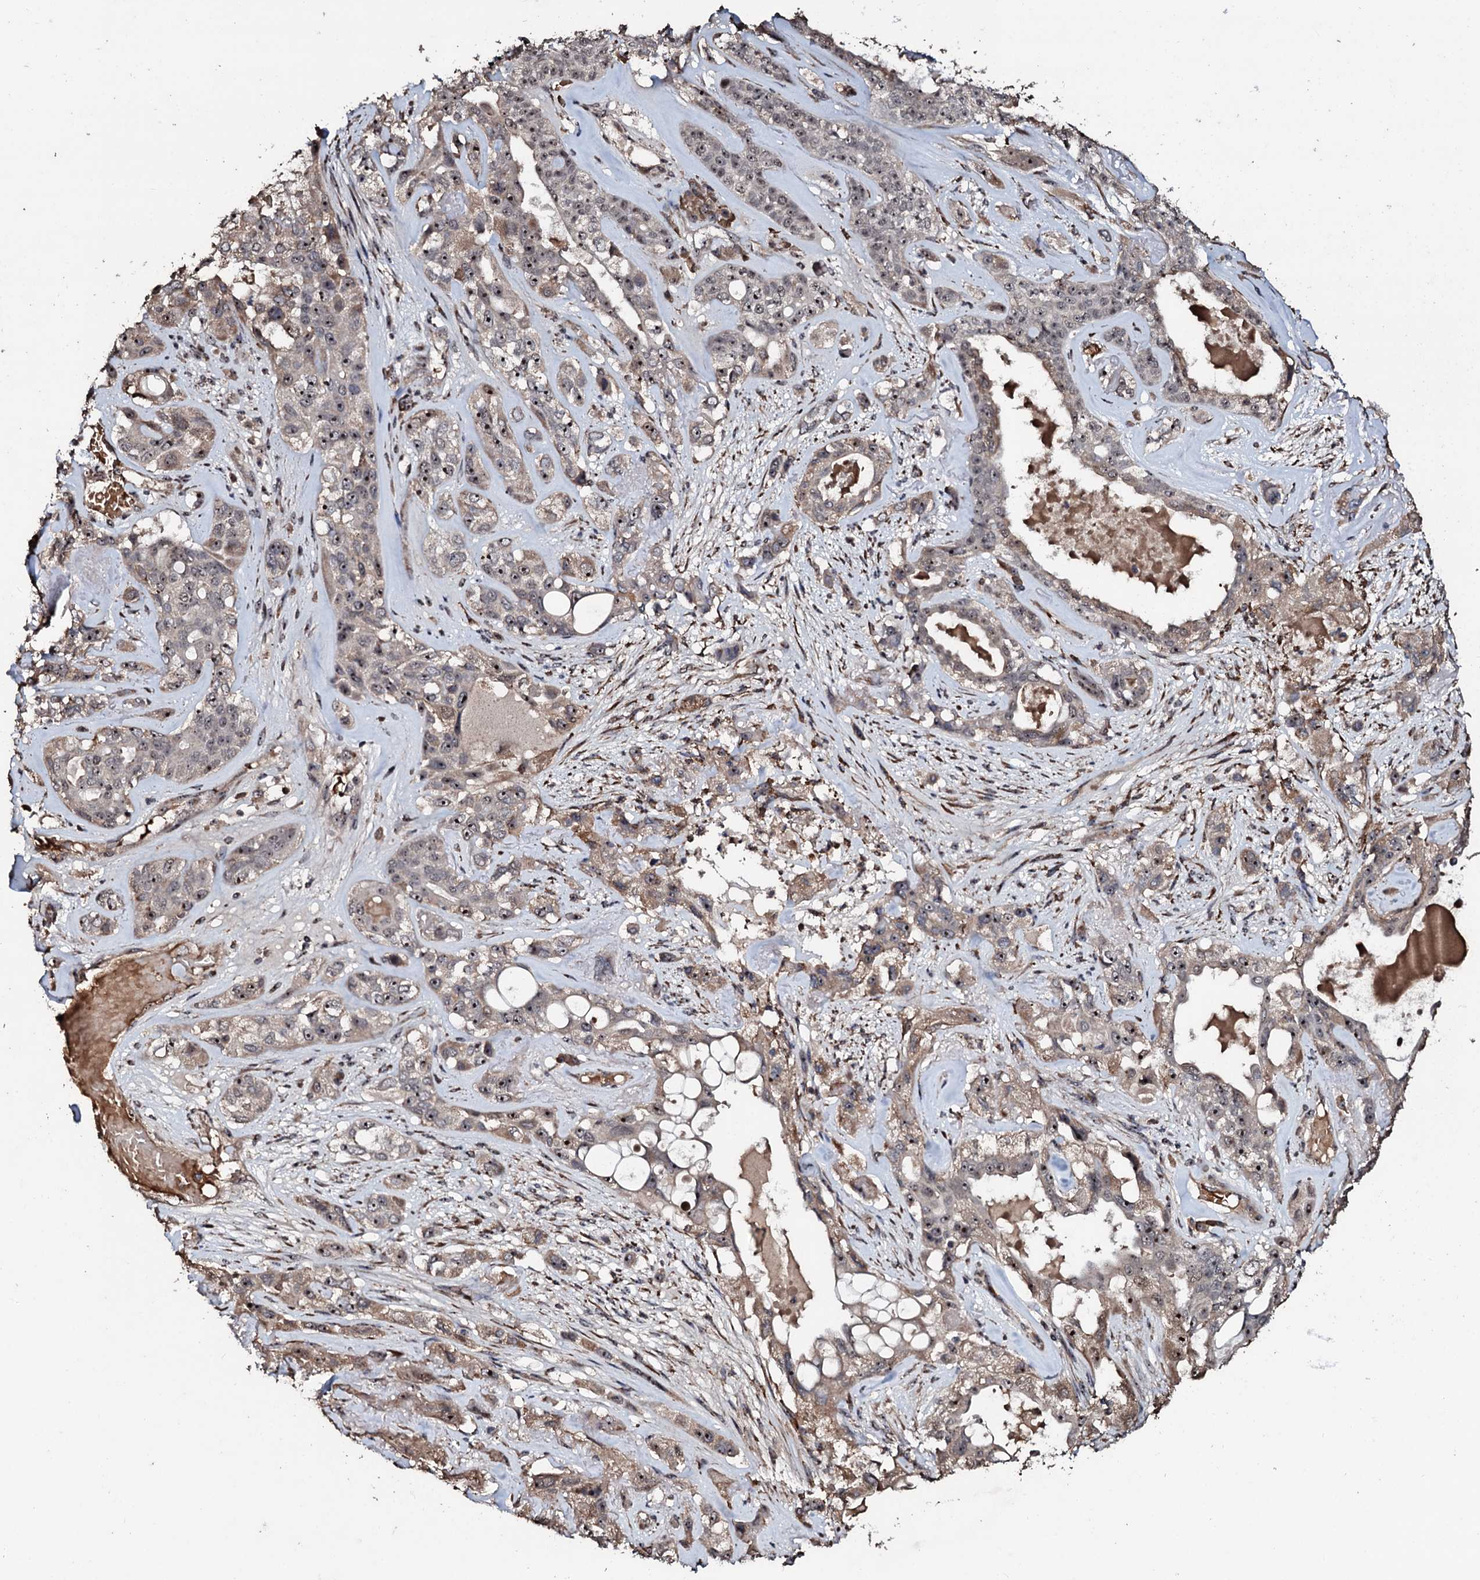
{"staining": {"intensity": "weak", "quantity": ">75%", "location": "cytoplasmic/membranous,nuclear"}, "tissue": "lung cancer", "cell_type": "Tumor cells", "image_type": "cancer", "snomed": [{"axis": "morphology", "description": "Squamous cell carcinoma, NOS"}, {"axis": "topography", "description": "Lung"}], "caption": "Immunohistochemical staining of human lung cancer (squamous cell carcinoma) shows low levels of weak cytoplasmic/membranous and nuclear expression in approximately >75% of tumor cells. Ihc stains the protein in brown and the nuclei are stained blue.", "gene": "SUPT7L", "patient": {"sex": "female", "age": 70}}